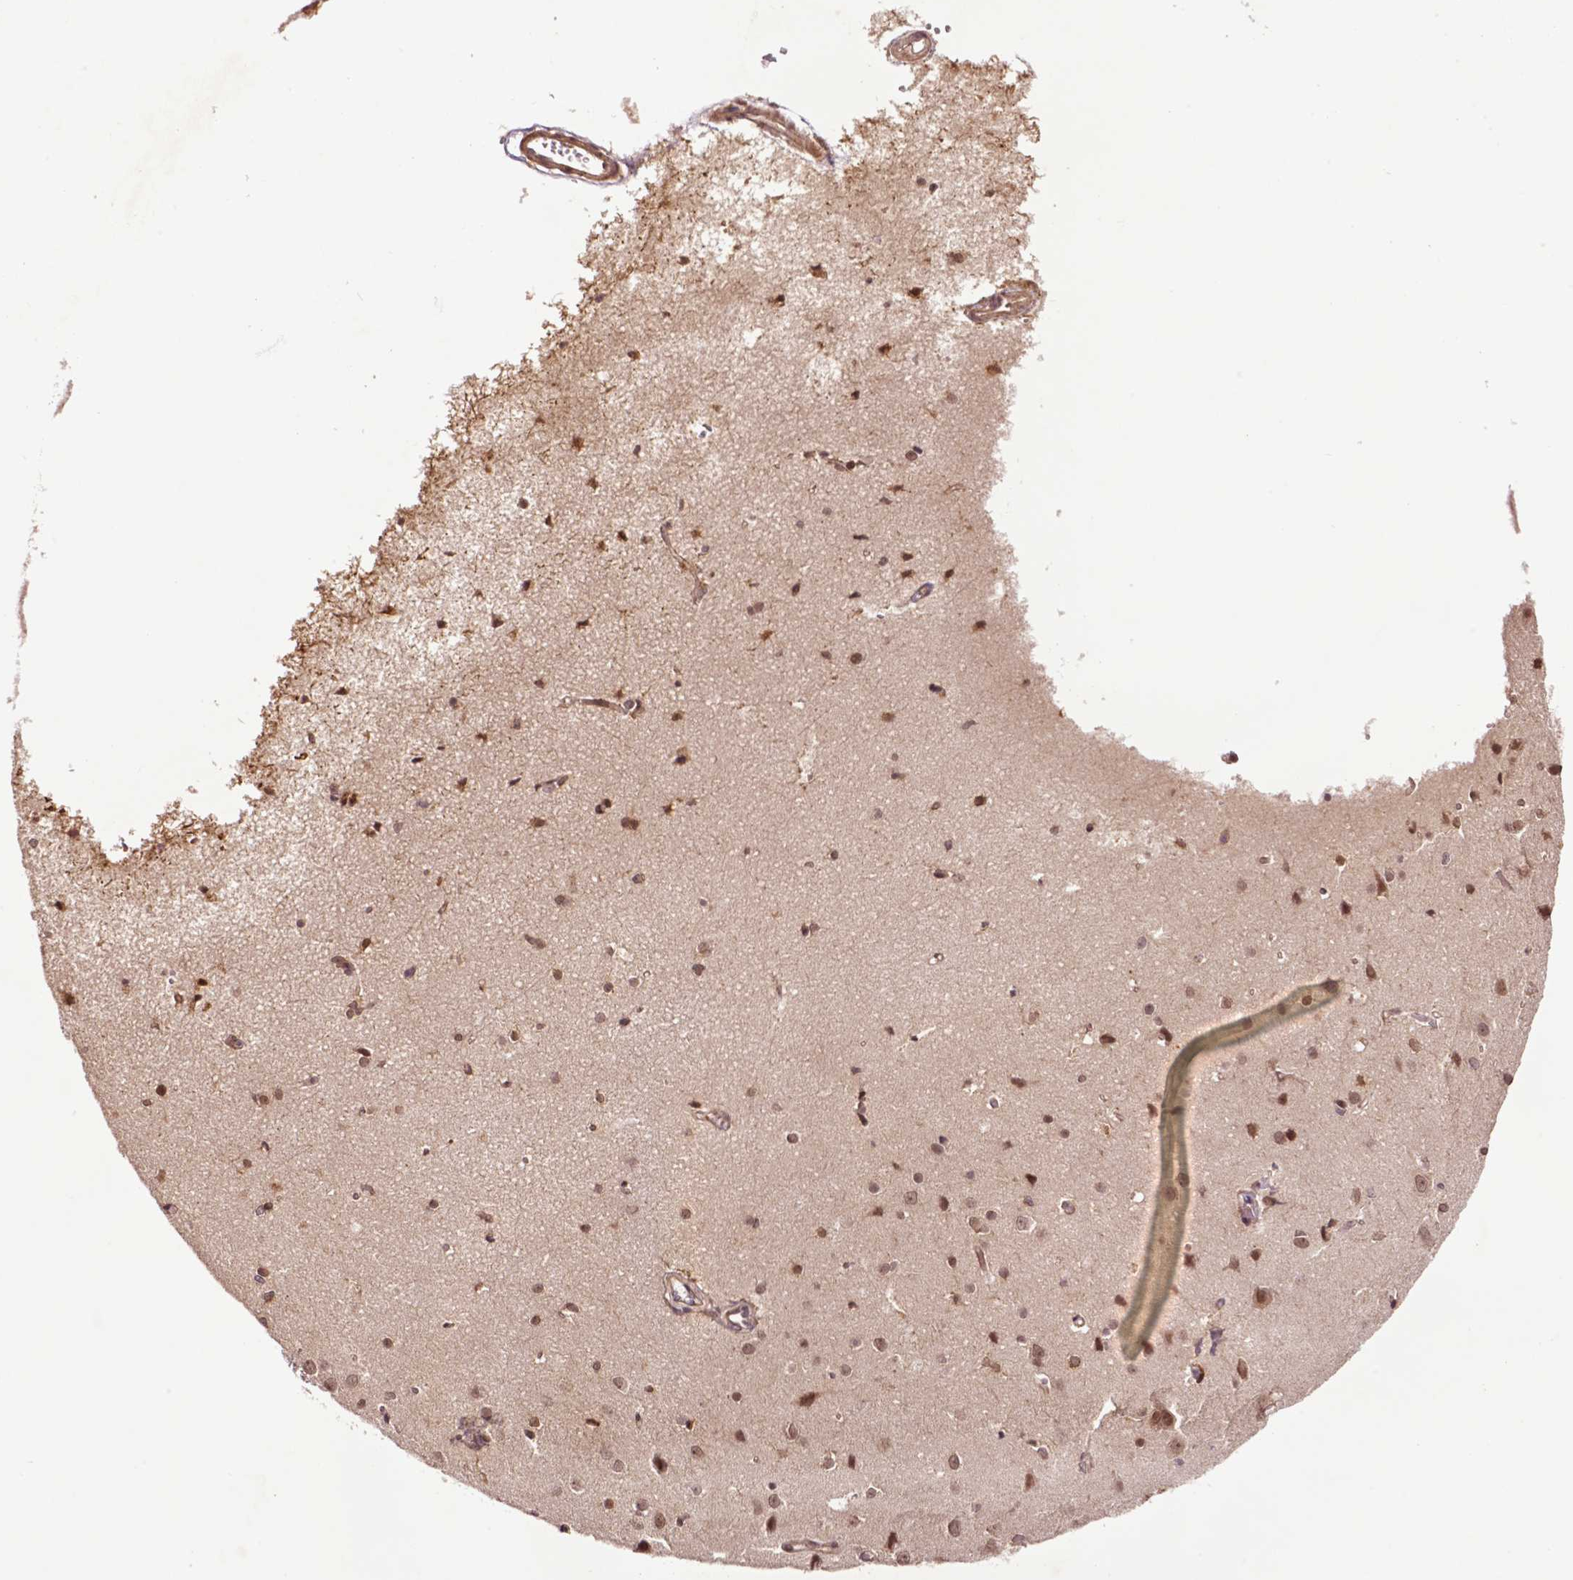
{"staining": {"intensity": "moderate", "quantity": "<25%", "location": "cytoplasmic/membranous,nuclear"}, "tissue": "cerebral cortex", "cell_type": "Endothelial cells", "image_type": "normal", "snomed": [{"axis": "morphology", "description": "Normal tissue, NOS"}, {"axis": "topography", "description": "Cerebral cortex"}], "caption": "Immunohistochemical staining of normal human cerebral cortex shows low levels of moderate cytoplasmic/membranous,nuclear staining in about <25% of endothelial cells.", "gene": "TMX2", "patient": {"sex": "male", "age": 37}}